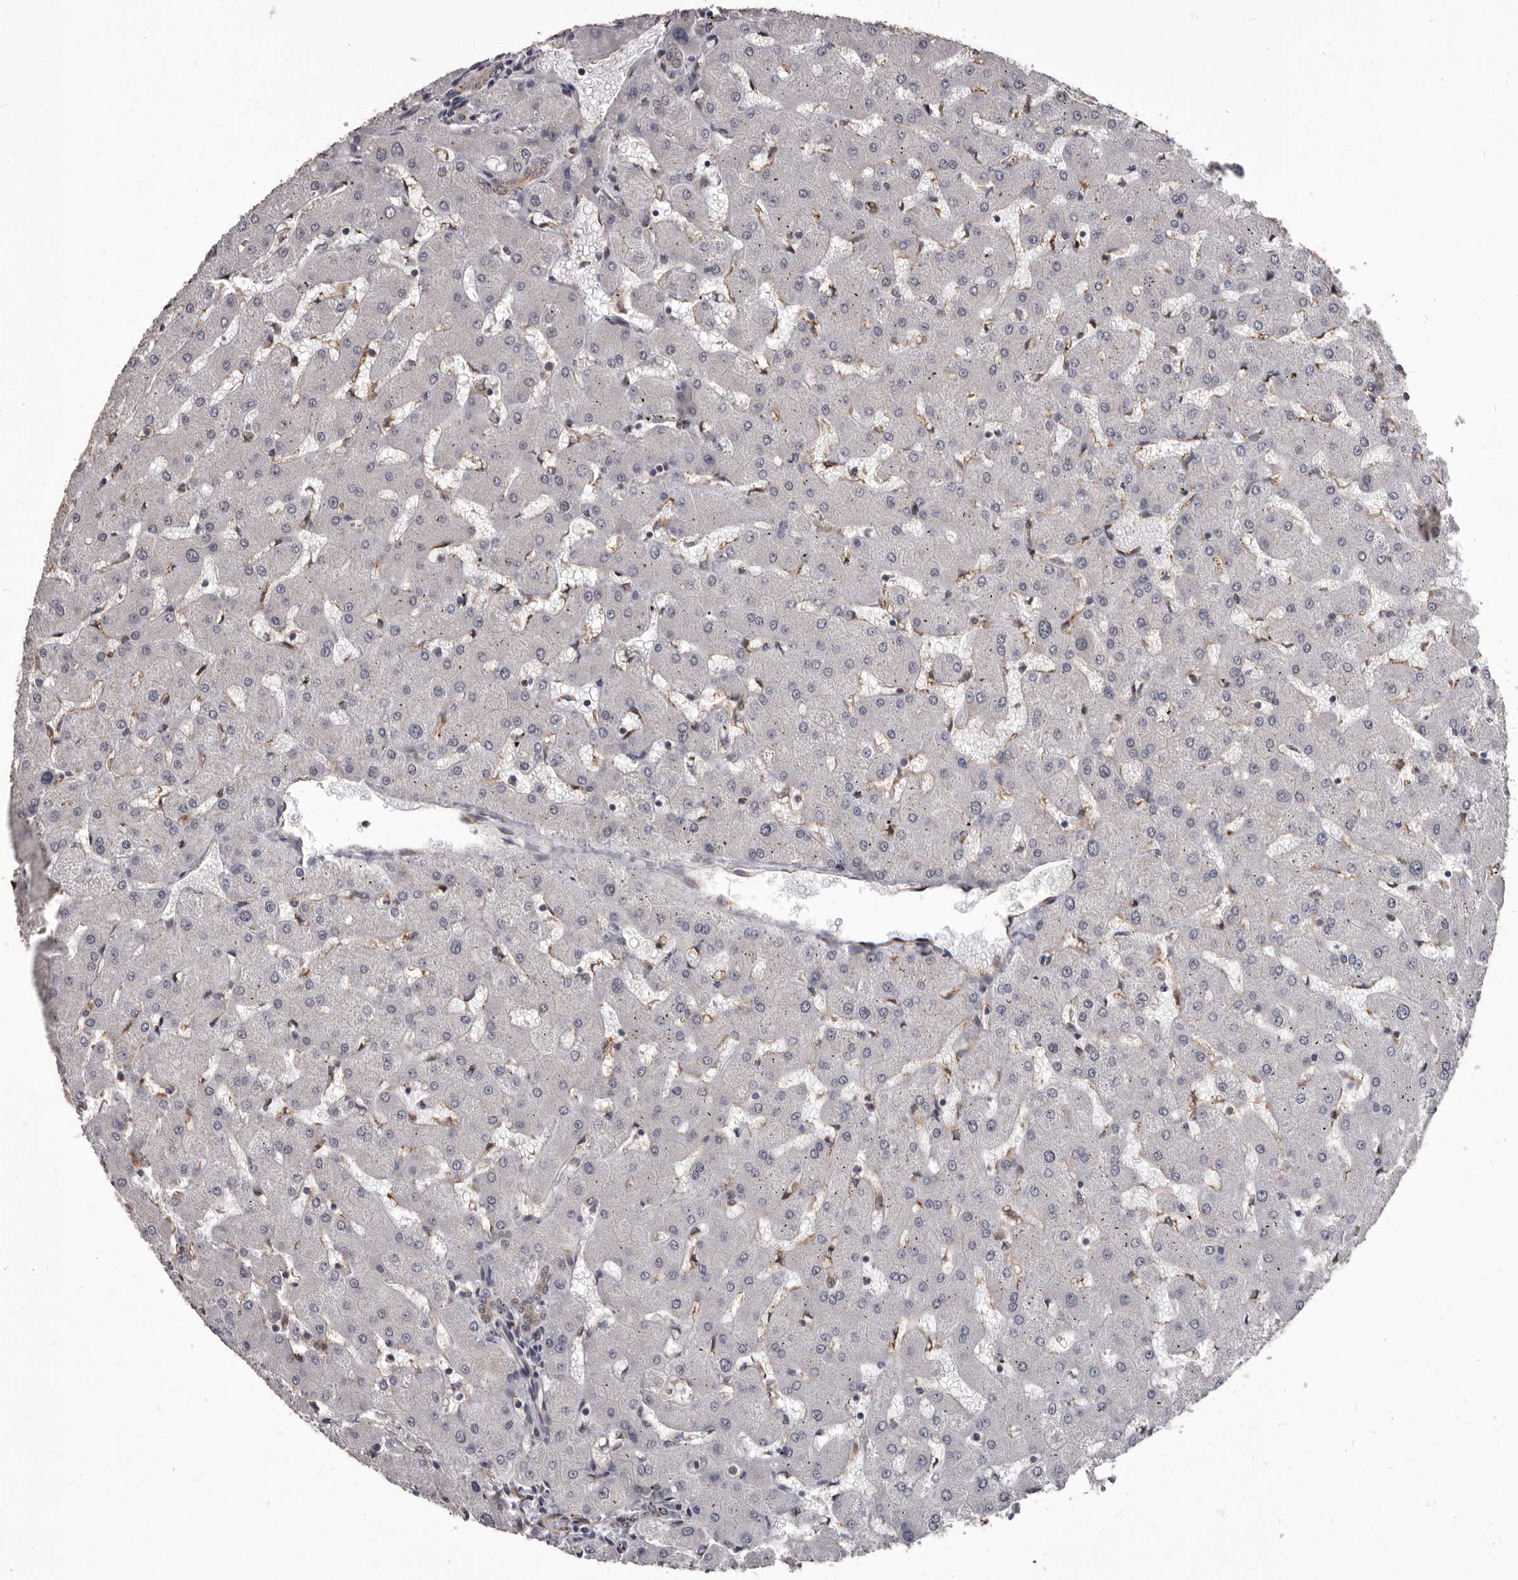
{"staining": {"intensity": "weak", "quantity": "25%-75%", "location": "cytoplasmic/membranous"}, "tissue": "liver", "cell_type": "Cholangiocytes", "image_type": "normal", "snomed": [{"axis": "morphology", "description": "Normal tissue, NOS"}, {"axis": "topography", "description": "Liver"}], "caption": "Immunohistochemistry of normal liver shows low levels of weak cytoplasmic/membranous staining in approximately 25%-75% of cholangiocytes.", "gene": "ADAMTS20", "patient": {"sex": "female", "age": 63}}